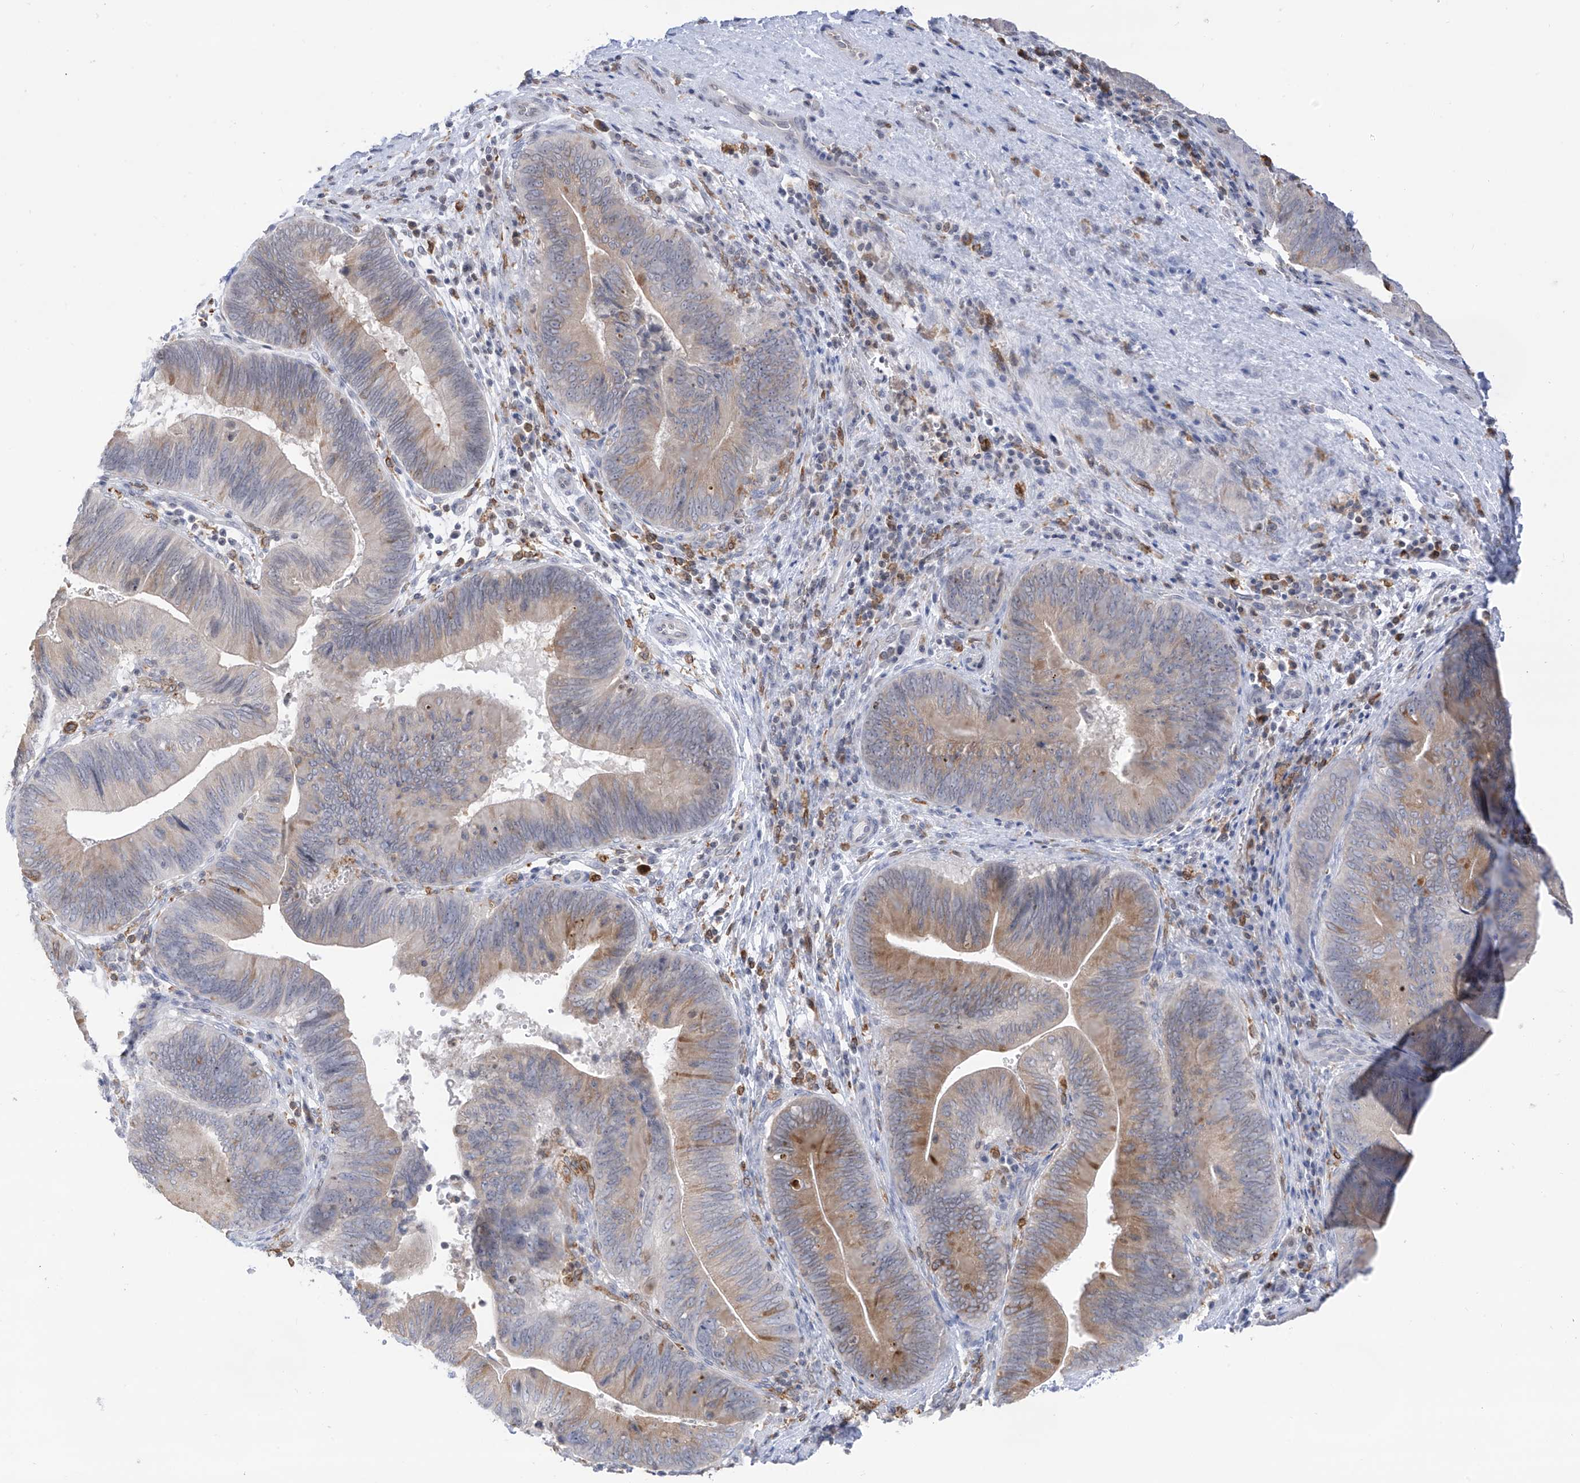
{"staining": {"intensity": "weak", "quantity": "25%-75%", "location": "cytoplasmic/membranous"}, "tissue": "pancreatic cancer", "cell_type": "Tumor cells", "image_type": "cancer", "snomed": [{"axis": "morphology", "description": "Adenocarcinoma, NOS"}, {"axis": "topography", "description": "Pancreas"}], "caption": "The immunohistochemical stain labels weak cytoplasmic/membranous expression in tumor cells of adenocarcinoma (pancreatic) tissue. The staining was performed using DAB (3,3'-diaminobenzidine), with brown indicating positive protein expression. Nuclei are stained blue with hematoxylin.", "gene": "TBXAS1", "patient": {"sex": "male", "age": 63}}